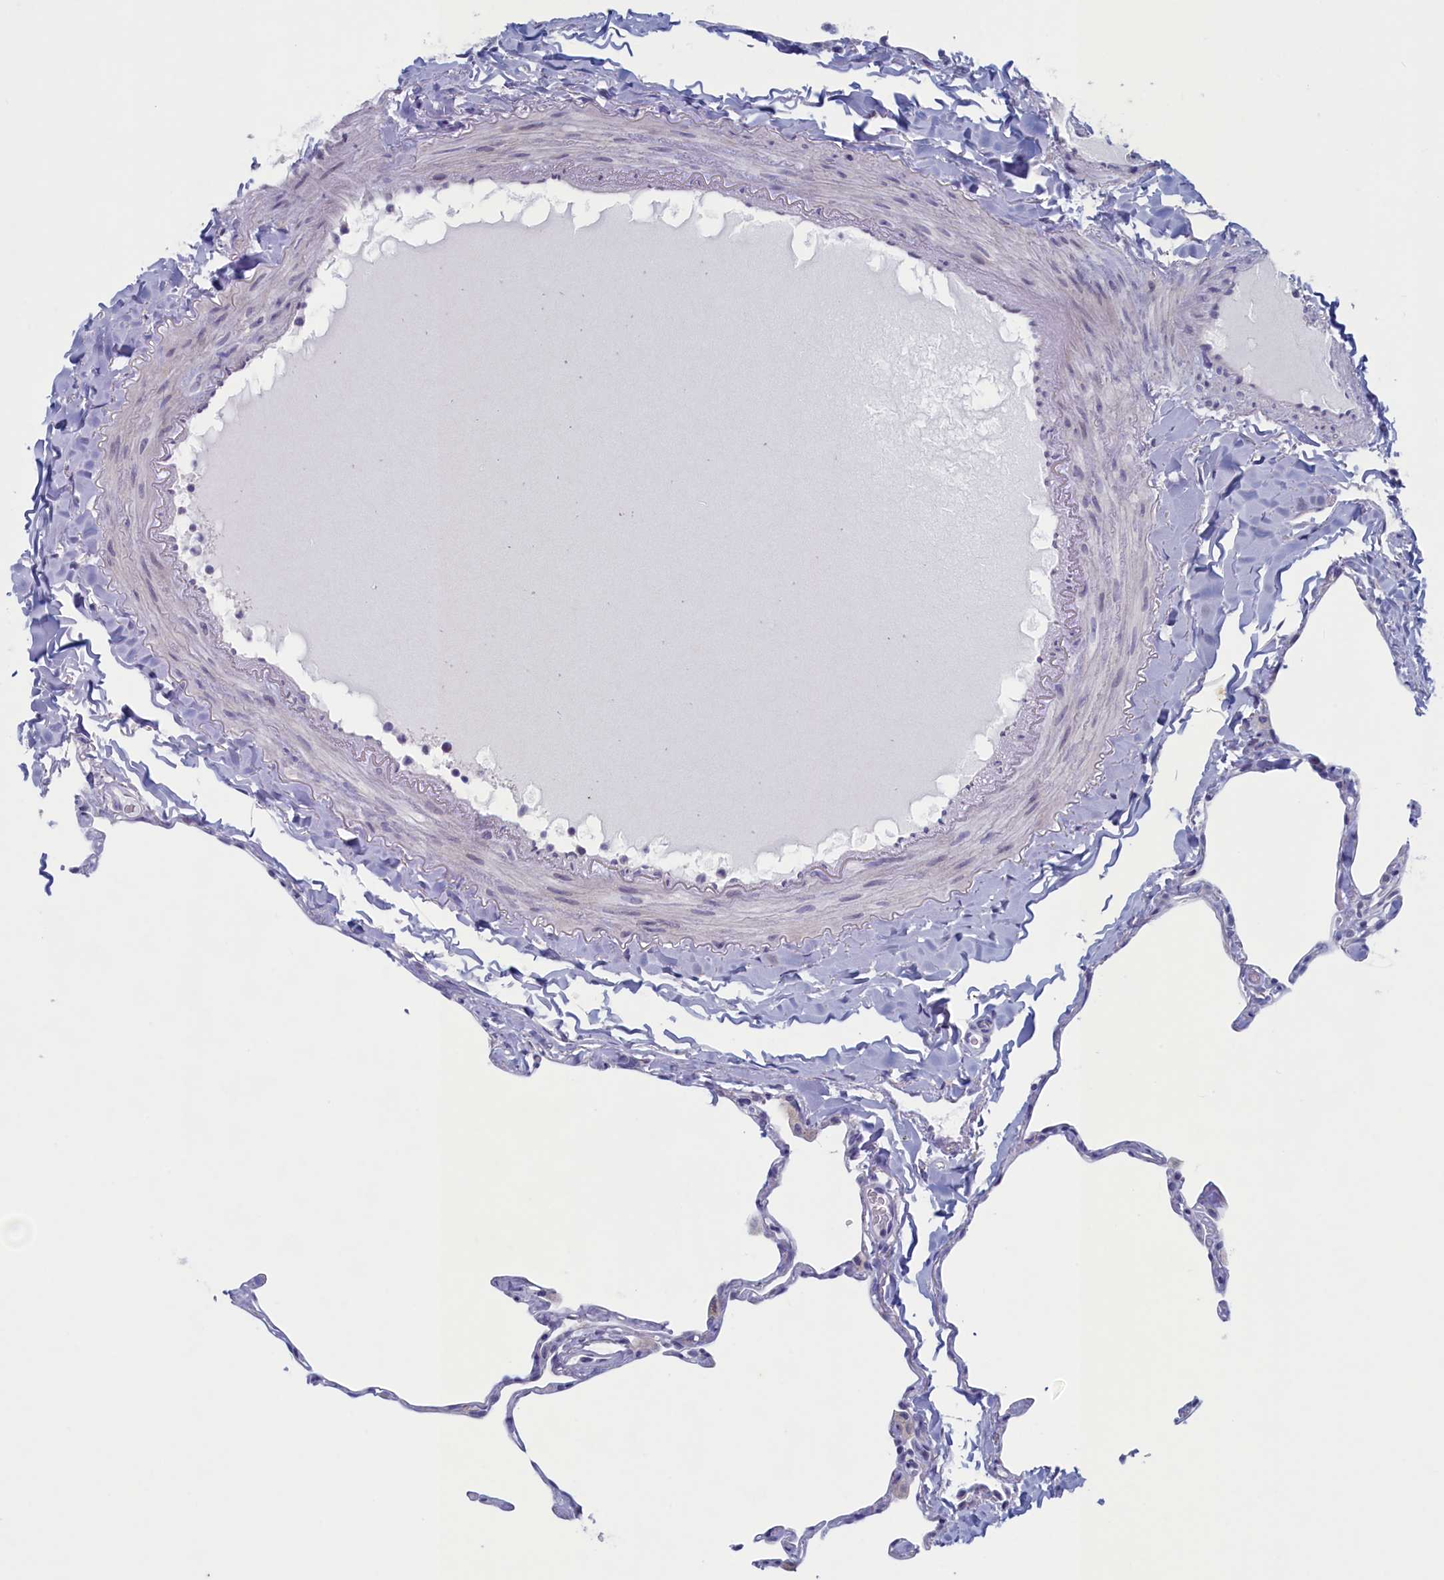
{"staining": {"intensity": "negative", "quantity": "none", "location": "none"}, "tissue": "lung", "cell_type": "Alveolar cells", "image_type": "normal", "snomed": [{"axis": "morphology", "description": "Normal tissue, NOS"}, {"axis": "topography", "description": "Lung"}], "caption": "DAB (3,3'-diaminobenzidine) immunohistochemical staining of unremarkable lung demonstrates no significant expression in alveolar cells.", "gene": "WDR76", "patient": {"sex": "male", "age": 65}}